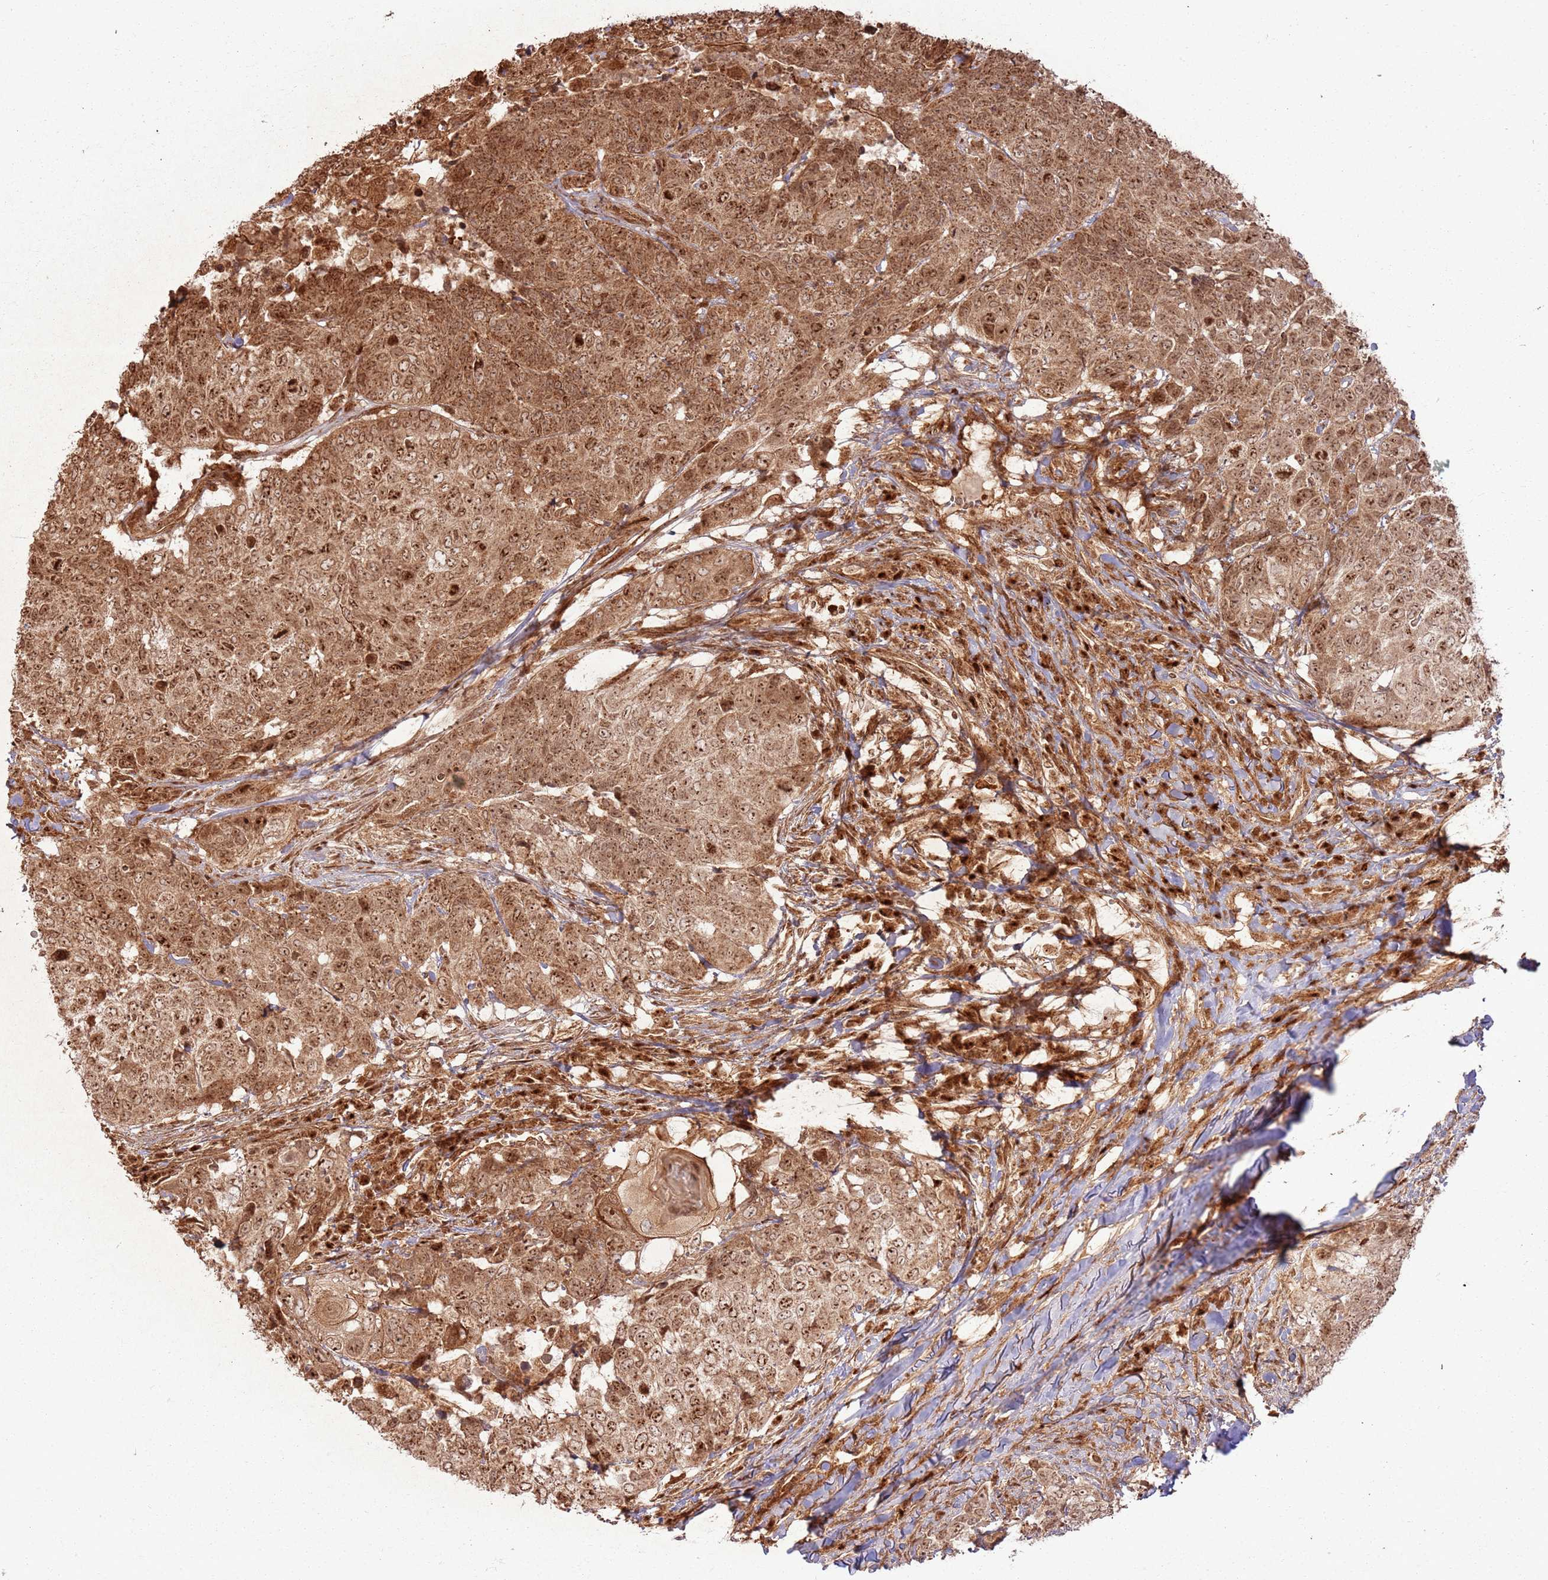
{"staining": {"intensity": "moderate", "quantity": ">75%", "location": "cytoplasmic/membranous,nuclear"}, "tissue": "head and neck cancer", "cell_type": "Tumor cells", "image_type": "cancer", "snomed": [{"axis": "morphology", "description": "Normal tissue, NOS"}, {"axis": "morphology", "description": "Squamous cell carcinoma, NOS"}, {"axis": "topography", "description": "Skeletal muscle"}, {"axis": "topography", "description": "Vascular tissue"}, {"axis": "topography", "description": "Peripheral nerve tissue"}, {"axis": "topography", "description": "Head-Neck"}], "caption": "Approximately >75% of tumor cells in head and neck cancer demonstrate moderate cytoplasmic/membranous and nuclear protein positivity as visualized by brown immunohistochemical staining.", "gene": "TBC1D13", "patient": {"sex": "male", "age": 66}}